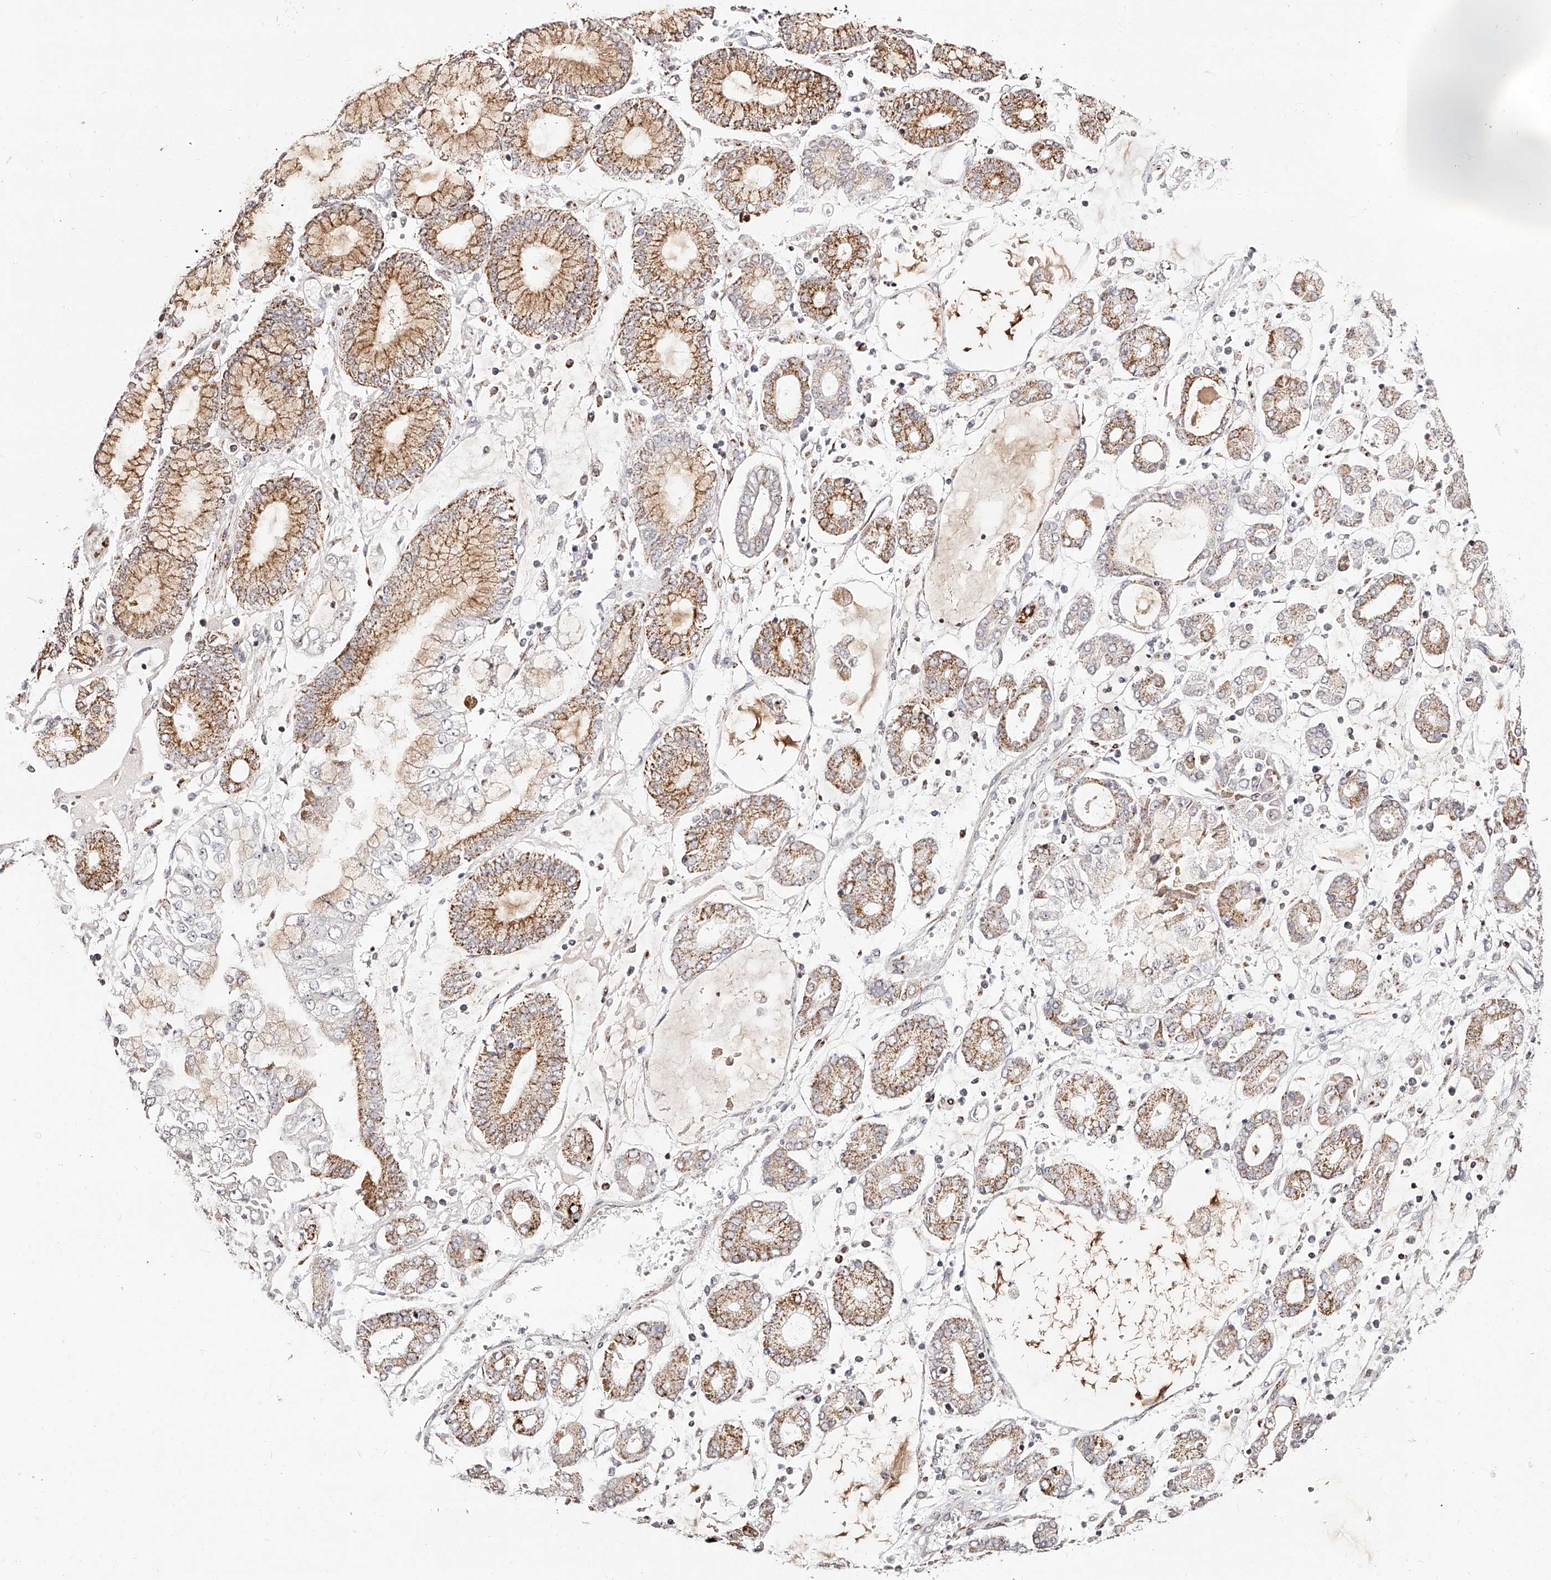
{"staining": {"intensity": "moderate", "quantity": "25%-75%", "location": "cytoplasmic/membranous"}, "tissue": "stomach cancer", "cell_type": "Tumor cells", "image_type": "cancer", "snomed": [{"axis": "morphology", "description": "Adenocarcinoma, NOS"}, {"axis": "topography", "description": "Stomach"}], "caption": "High-power microscopy captured an IHC histopathology image of stomach cancer, revealing moderate cytoplasmic/membranous positivity in about 25%-75% of tumor cells.", "gene": "NDUFV3", "patient": {"sex": "male", "age": 76}}